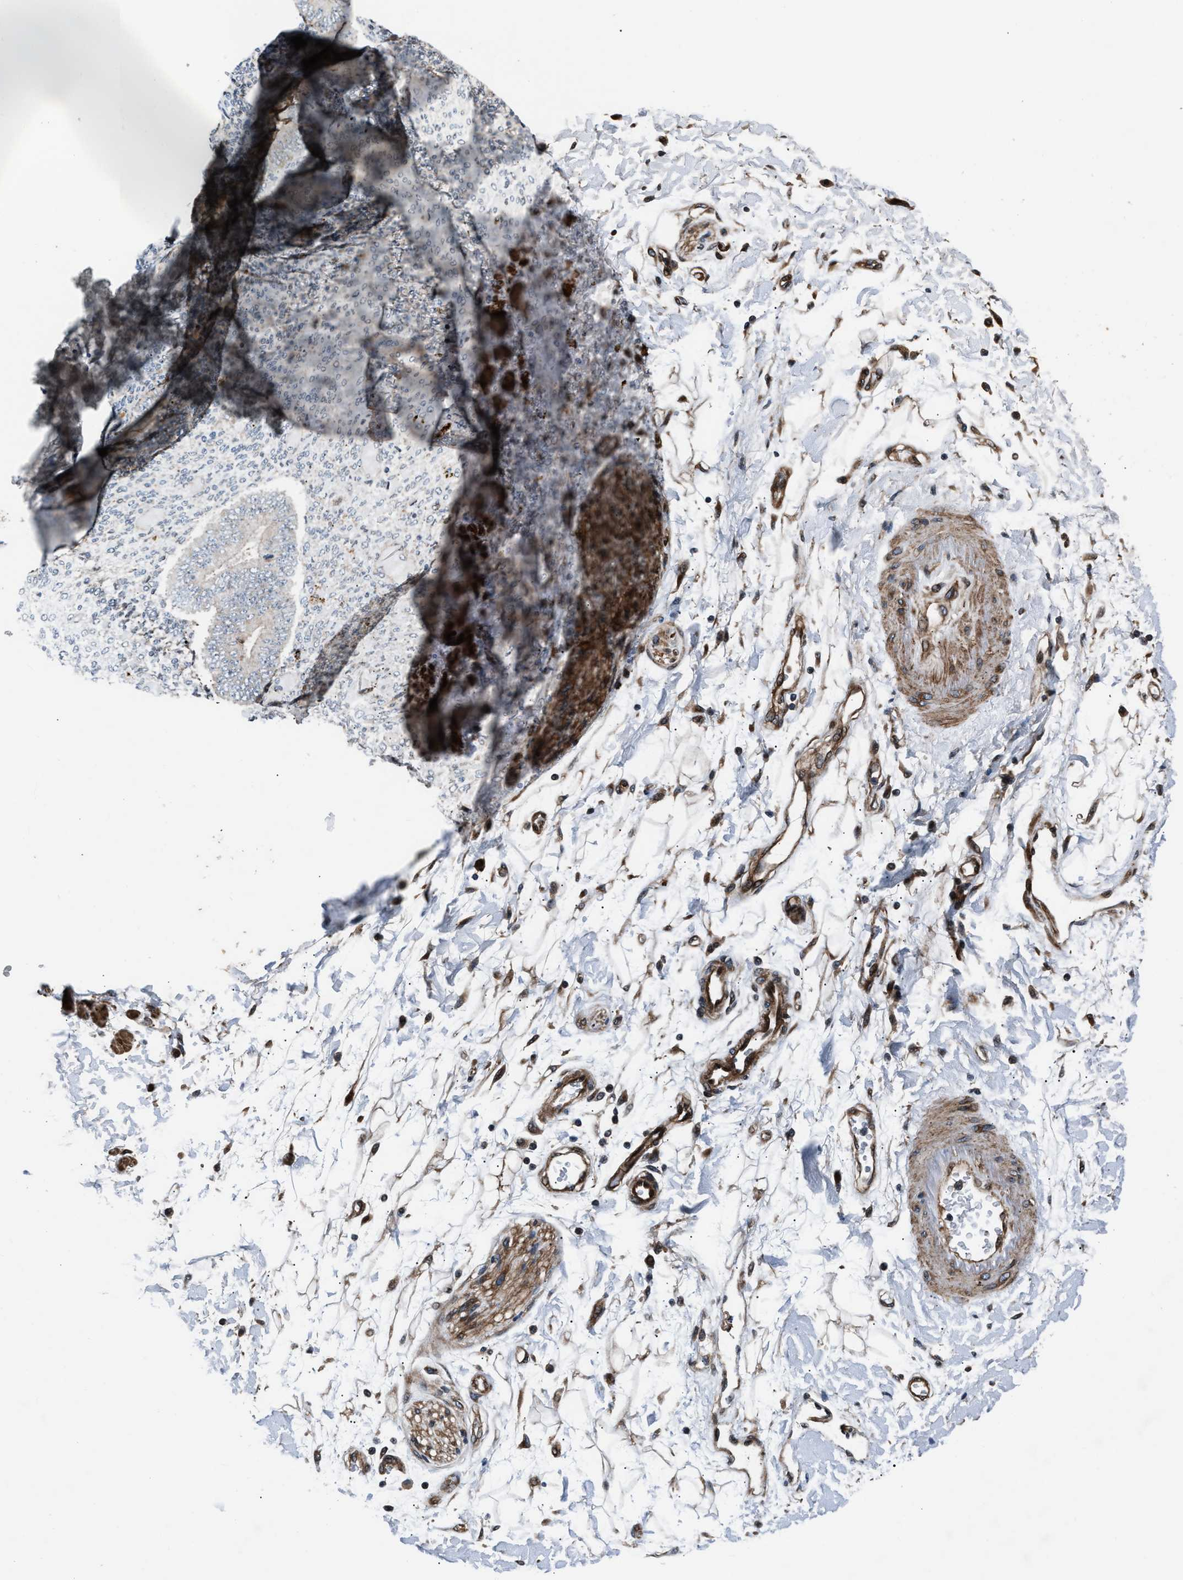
{"staining": {"intensity": "moderate", "quantity": "25%-75%", "location": "cytoplasmic/membranous,nuclear"}, "tissue": "adipose tissue", "cell_type": "Adipocytes", "image_type": "normal", "snomed": [{"axis": "morphology", "description": "Normal tissue, NOS"}, {"axis": "morphology", "description": "Adenocarcinoma, NOS"}, {"axis": "topography", "description": "Duodenum"}, {"axis": "topography", "description": "Peripheral nerve tissue"}], "caption": "Adipose tissue stained with a brown dye exhibits moderate cytoplasmic/membranous,nuclear positive positivity in about 25%-75% of adipocytes.", "gene": "DYNC2I1", "patient": {"sex": "female", "age": 60}}